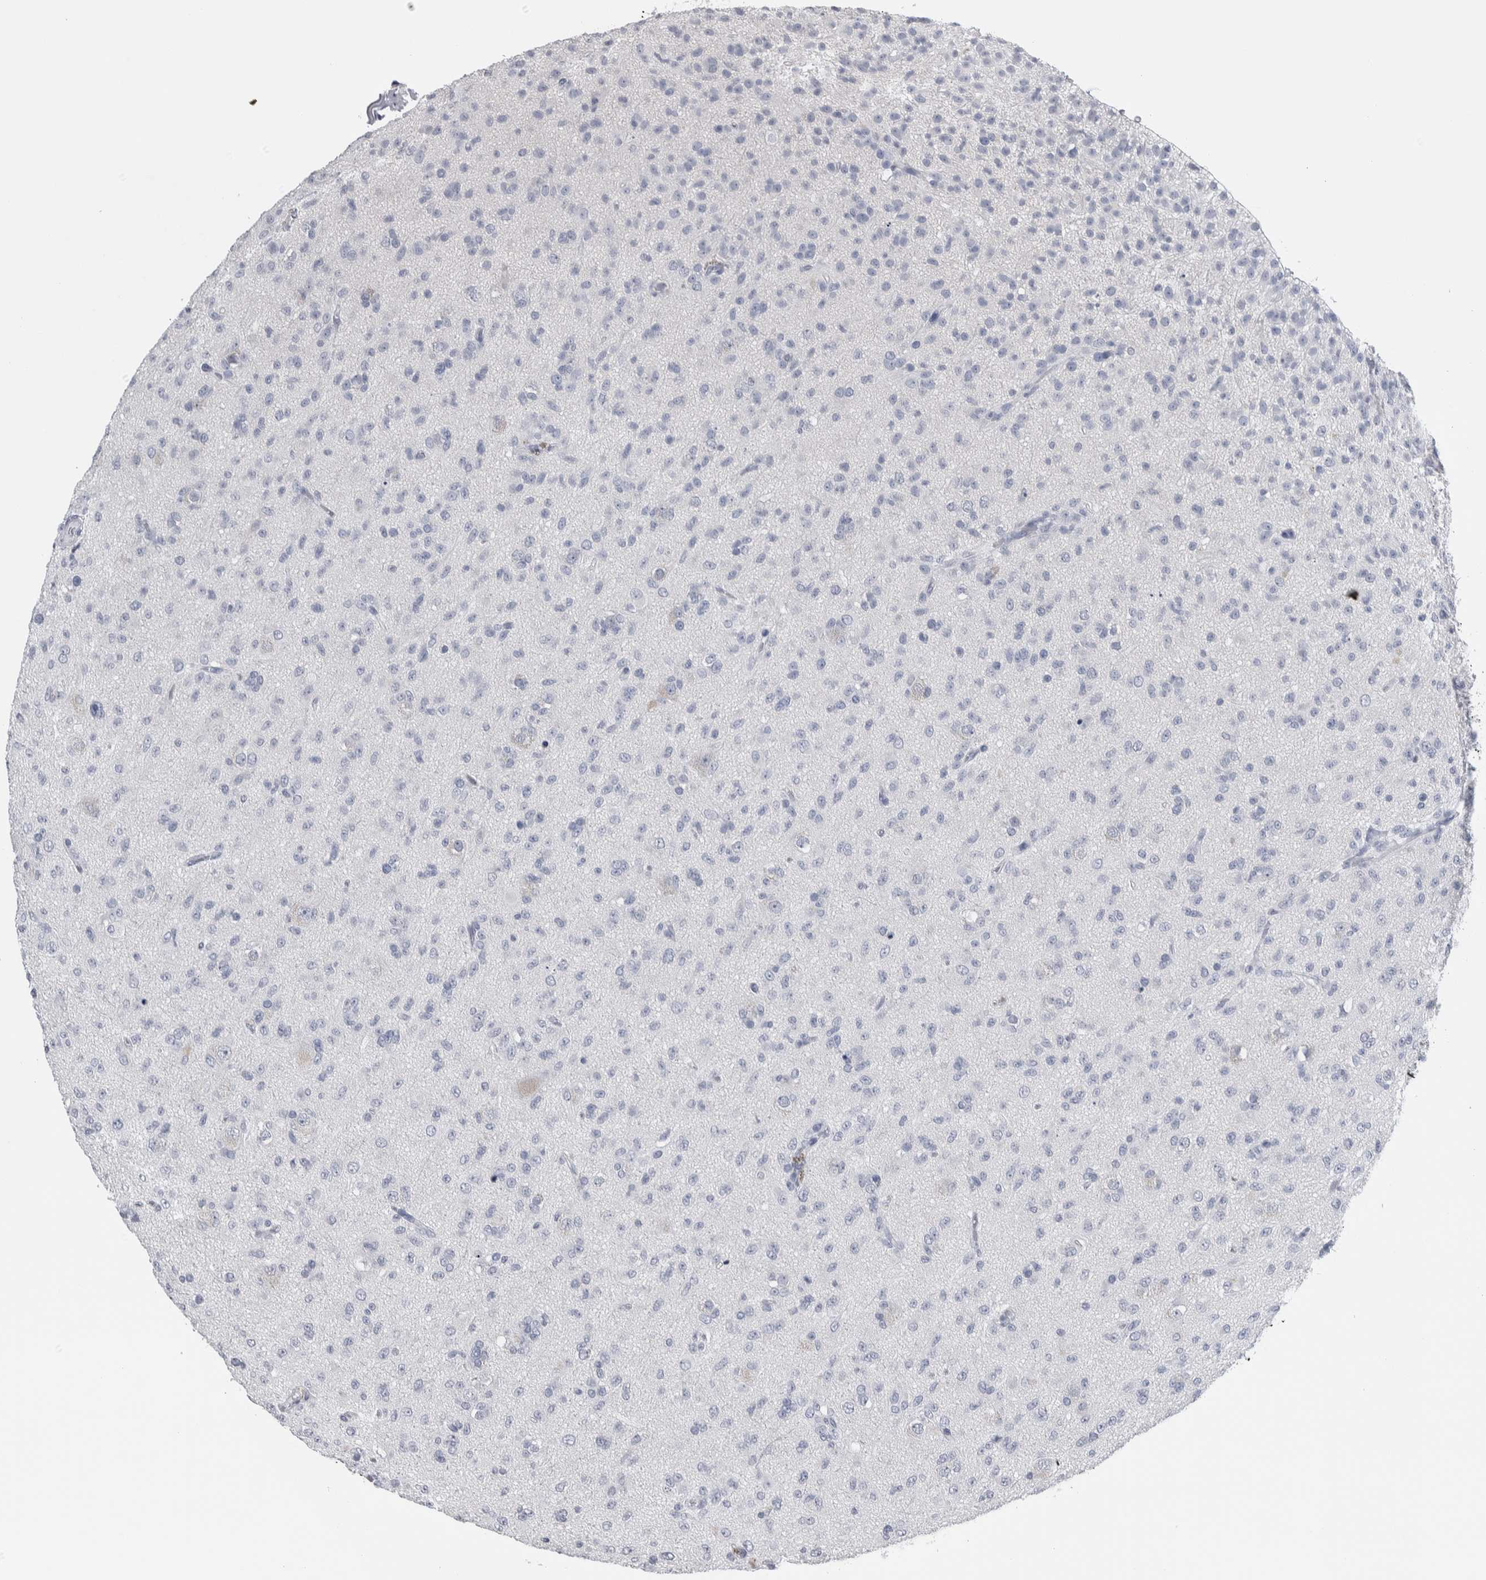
{"staining": {"intensity": "negative", "quantity": "none", "location": "none"}, "tissue": "glioma", "cell_type": "Tumor cells", "image_type": "cancer", "snomed": [{"axis": "morphology", "description": "Glioma, malignant, Low grade"}, {"axis": "topography", "description": "Brain"}], "caption": "Immunohistochemical staining of human malignant glioma (low-grade) reveals no significant staining in tumor cells. (Stains: DAB immunohistochemistry with hematoxylin counter stain, Microscopy: brightfield microscopy at high magnification).", "gene": "CDH17", "patient": {"sex": "male", "age": 65}}